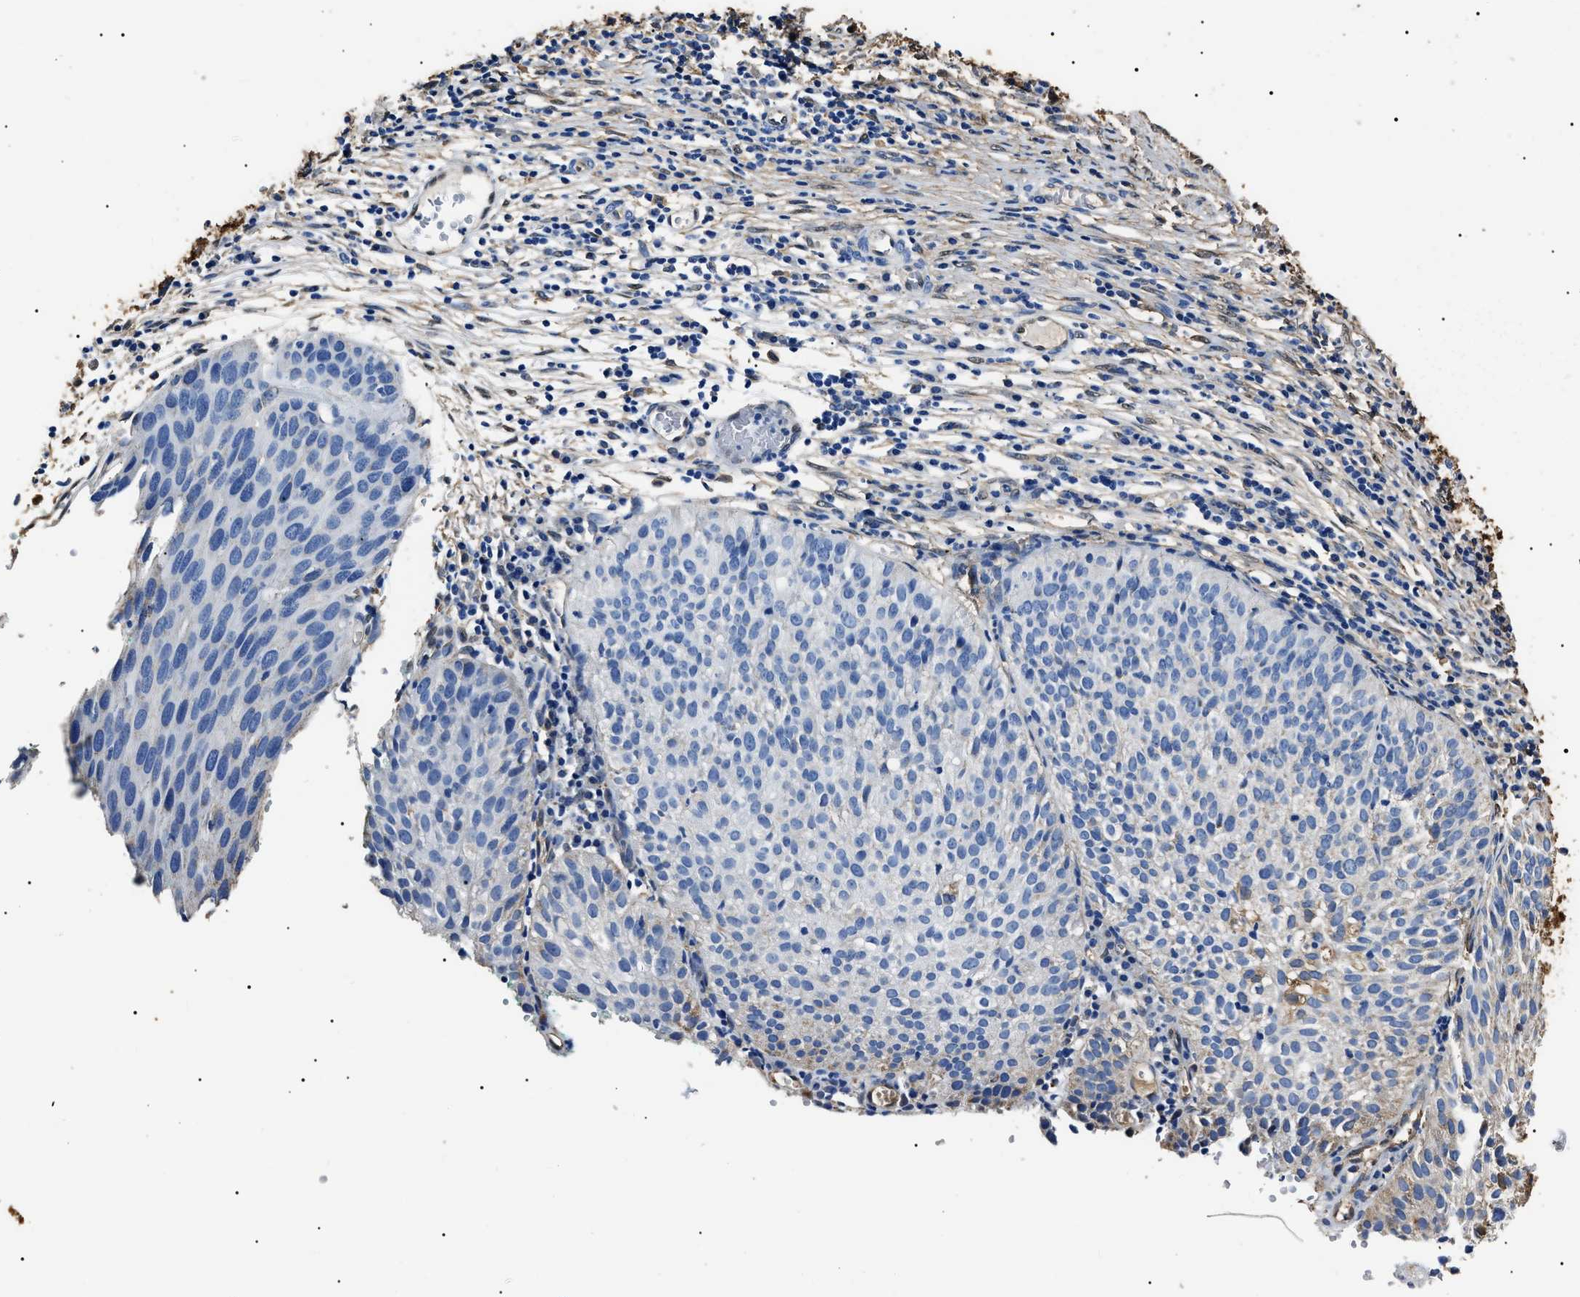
{"staining": {"intensity": "negative", "quantity": "none", "location": "none"}, "tissue": "cervical cancer", "cell_type": "Tumor cells", "image_type": "cancer", "snomed": [{"axis": "morphology", "description": "Squamous cell carcinoma, NOS"}, {"axis": "topography", "description": "Cervix"}], "caption": "IHC of cervical cancer exhibits no positivity in tumor cells.", "gene": "ALDH1A1", "patient": {"sex": "female", "age": 38}}